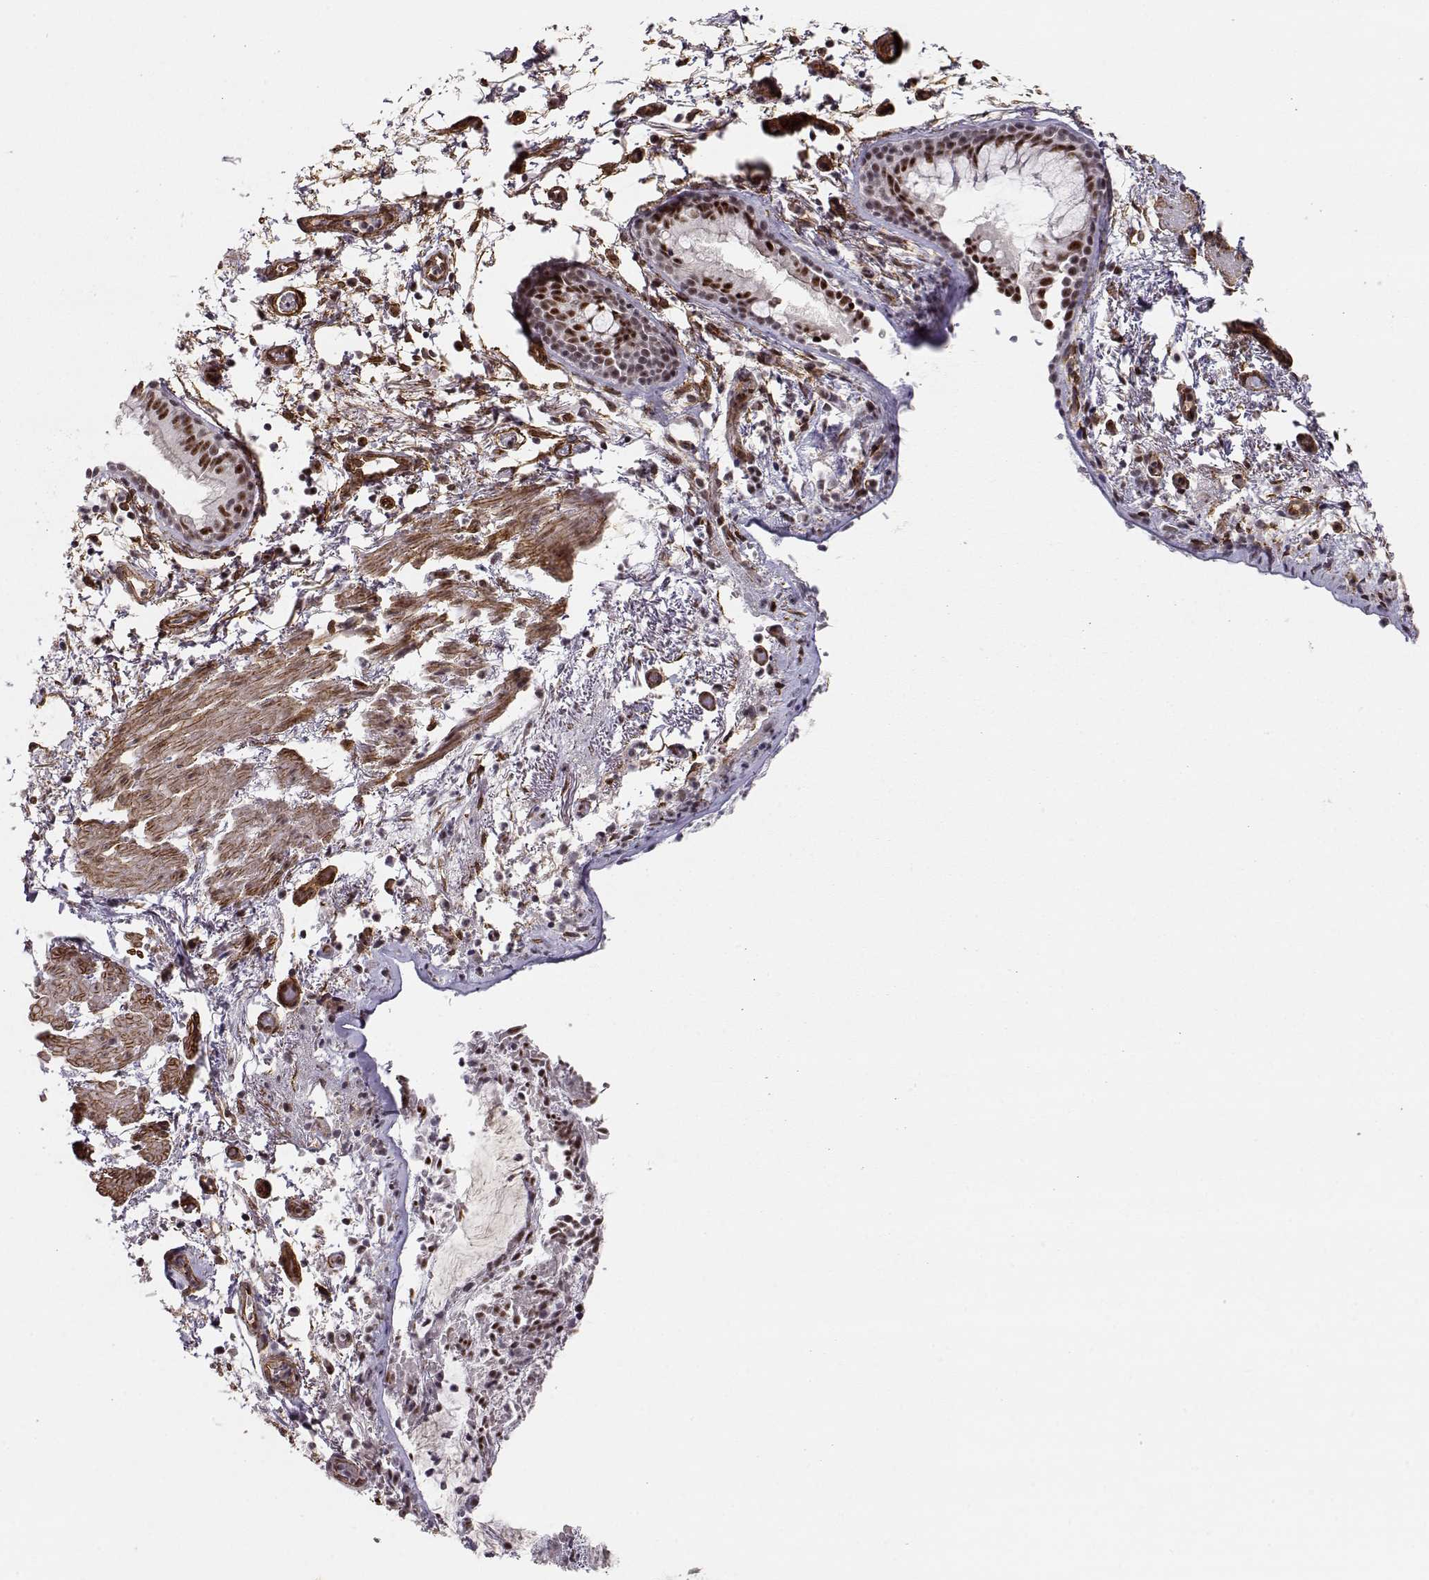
{"staining": {"intensity": "strong", "quantity": ">75%", "location": "nuclear"}, "tissue": "bronchus", "cell_type": "Respiratory epithelial cells", "image_type": "normal", "snomed": [{"axis": "morphology", "description": "Normal tissue, NOS"}, {"axis": "topography", "description": "Bronchus"}], "caption": "This is a micrograph of immunohistochemistry staining of unremarkable bronchus, which shows strong staining in the nuclear of respiratory epithelial cells.", "gene": "CIR1", "patient": {"sex": "female", "age": 64}}